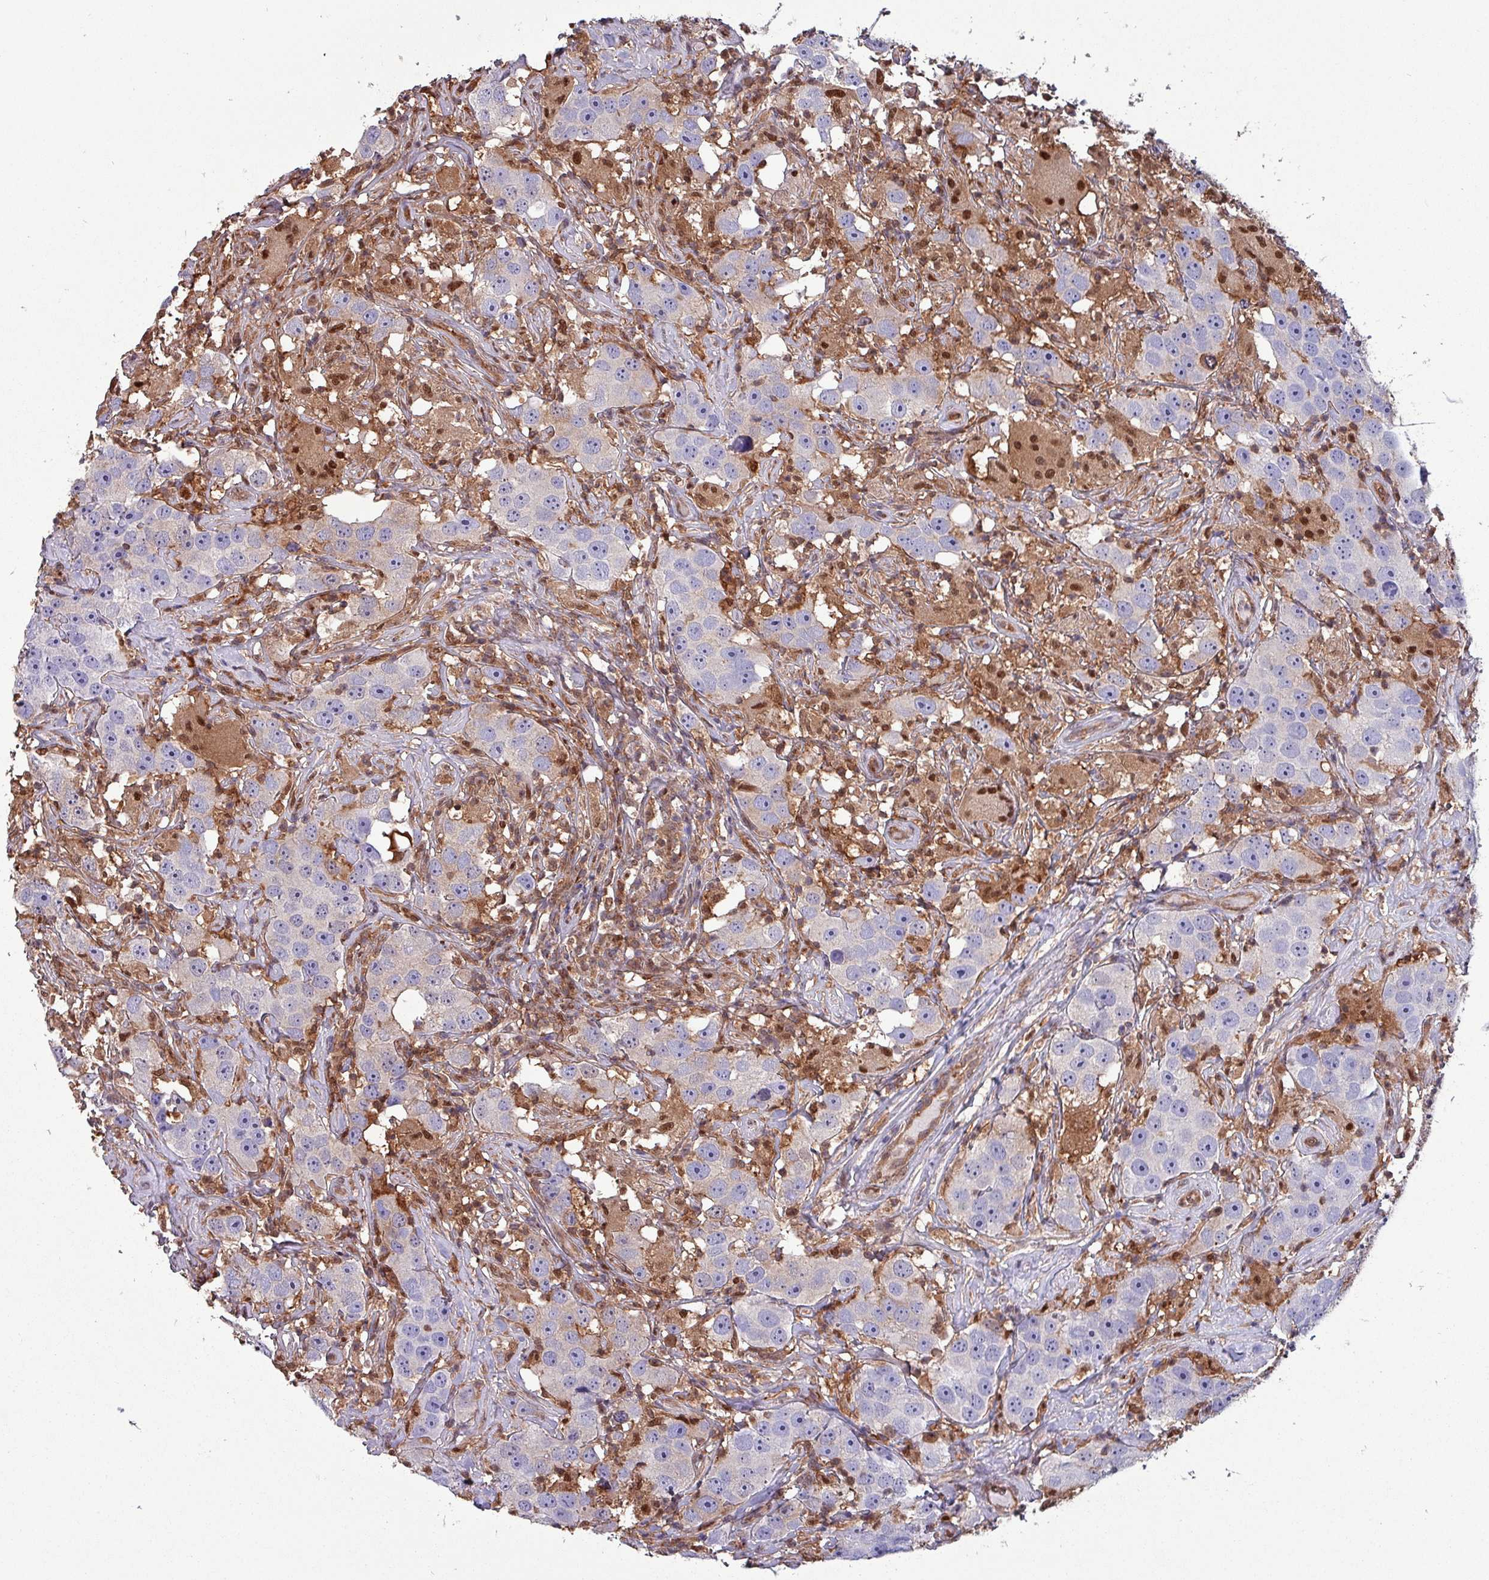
{"staining": {"intensity": "negative", "quantity": "none", "location": "none"}, "tissue": "testis cancer", "cell_type": "Tumor cells", "image_type": "cancer", "snomed": [{"axis": "morphology", "description": "Seminoma, NOS"}, {"axis": "topography", "description": "Testis"}], "caption": "A micrograph of testis cancer stained for a protein displays no brown staining in tumor cells.", "gene": "PSMB8", "patient": {"sex": "male", "age": 49}}